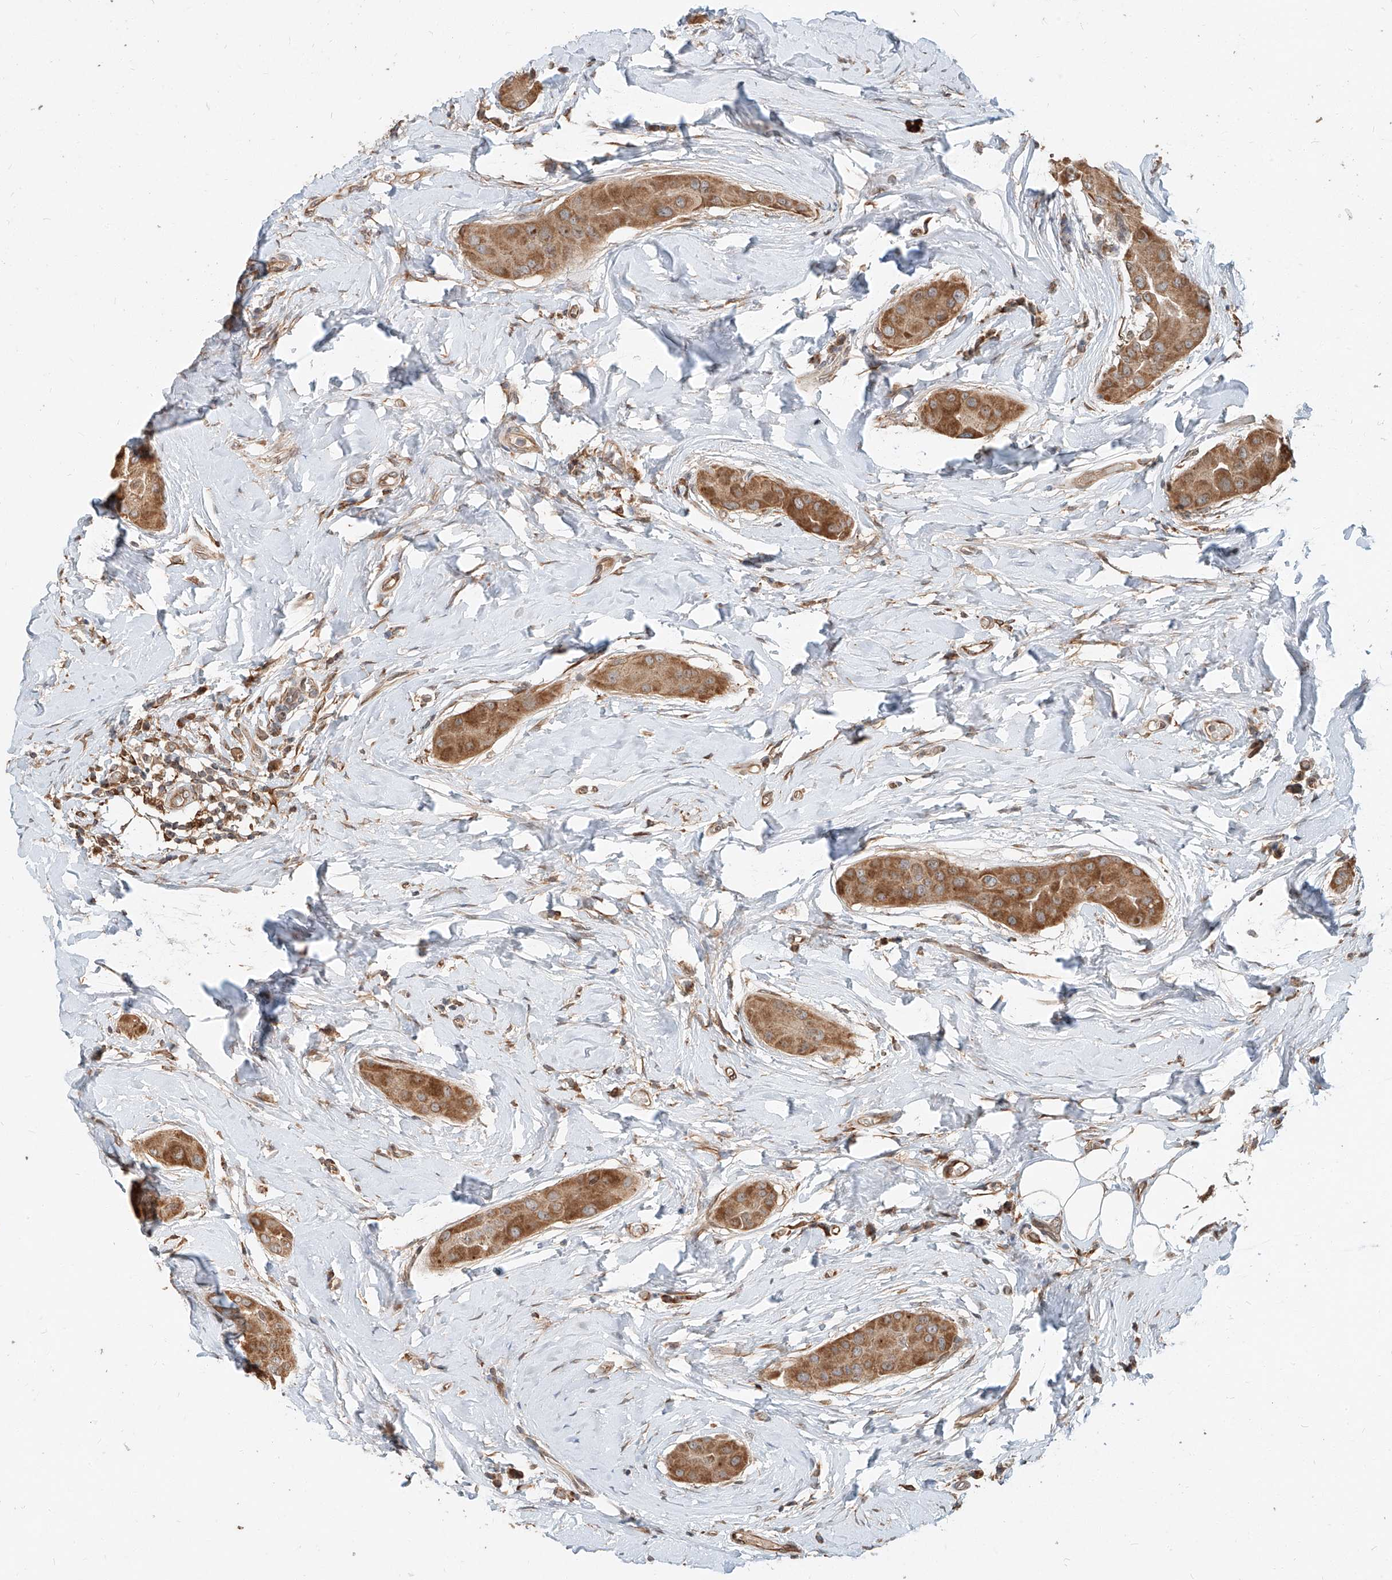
{"staining": {"intensity": "moderate", "quantity": ">75%", "location": "cytoplasmic/membranous"}, "tissue": "thyroid cancer", "cell_type": "Tumor cells", "image_type": "cancer", "snomed": [{"axis": "morphology", "description": "Papillary adenocarcinoma, NOS"}, {"axis": "topography", "description": "Thyroid gland"}], "caption": "Thyroid cancer was stained to show a protein in brown. There is medium levels of moderate cytoplasmic/membranous staining in about >75% of tumor cells. The staining was performed using DAB (3,3'-diaminobenzidine), with brown indicating positive protein expression. Nuclei are stained blue with hematoxylin.", "gene": "STX19", "patient": {"sex": "male", "age": 33}}